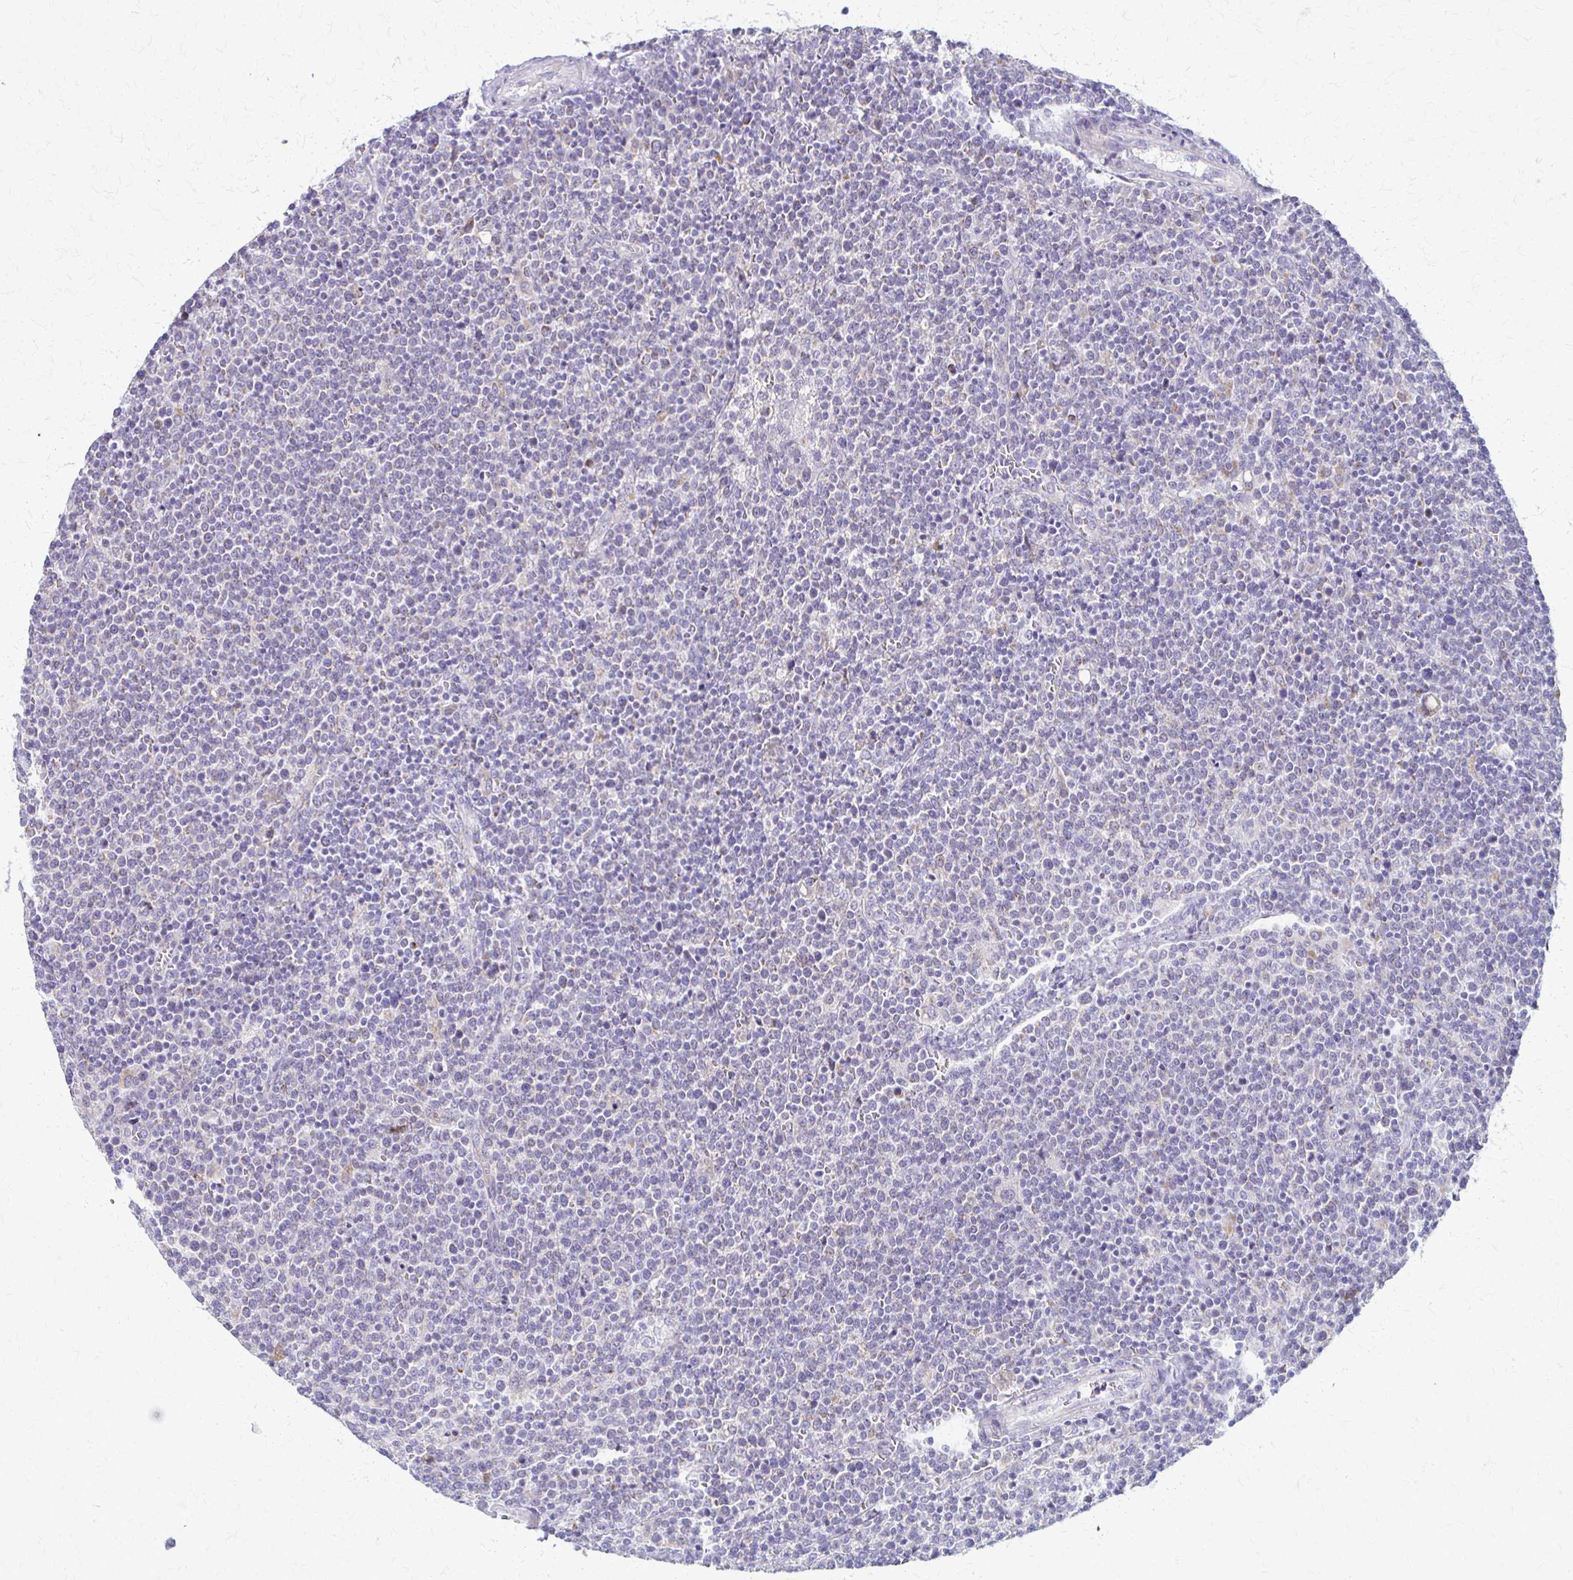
{"staining": {"intensity": "negative", "quantity": "none", "location": "none"}, "tissue": "lymphoma", "cell_type": "Tumor cells", "image_type": "cancer", "snomed": [{"axis": "morphology", "description": "Malignant lymphoma, non-Hodgkin's type, High grade"}, {"axis": "topography", "description": "Lymph node"}], "caption": "Tumor cells show no significant protein positivity in lymphoma.", "gene": "SAMD13", "patient": {"sex": "male", "age": 61}}